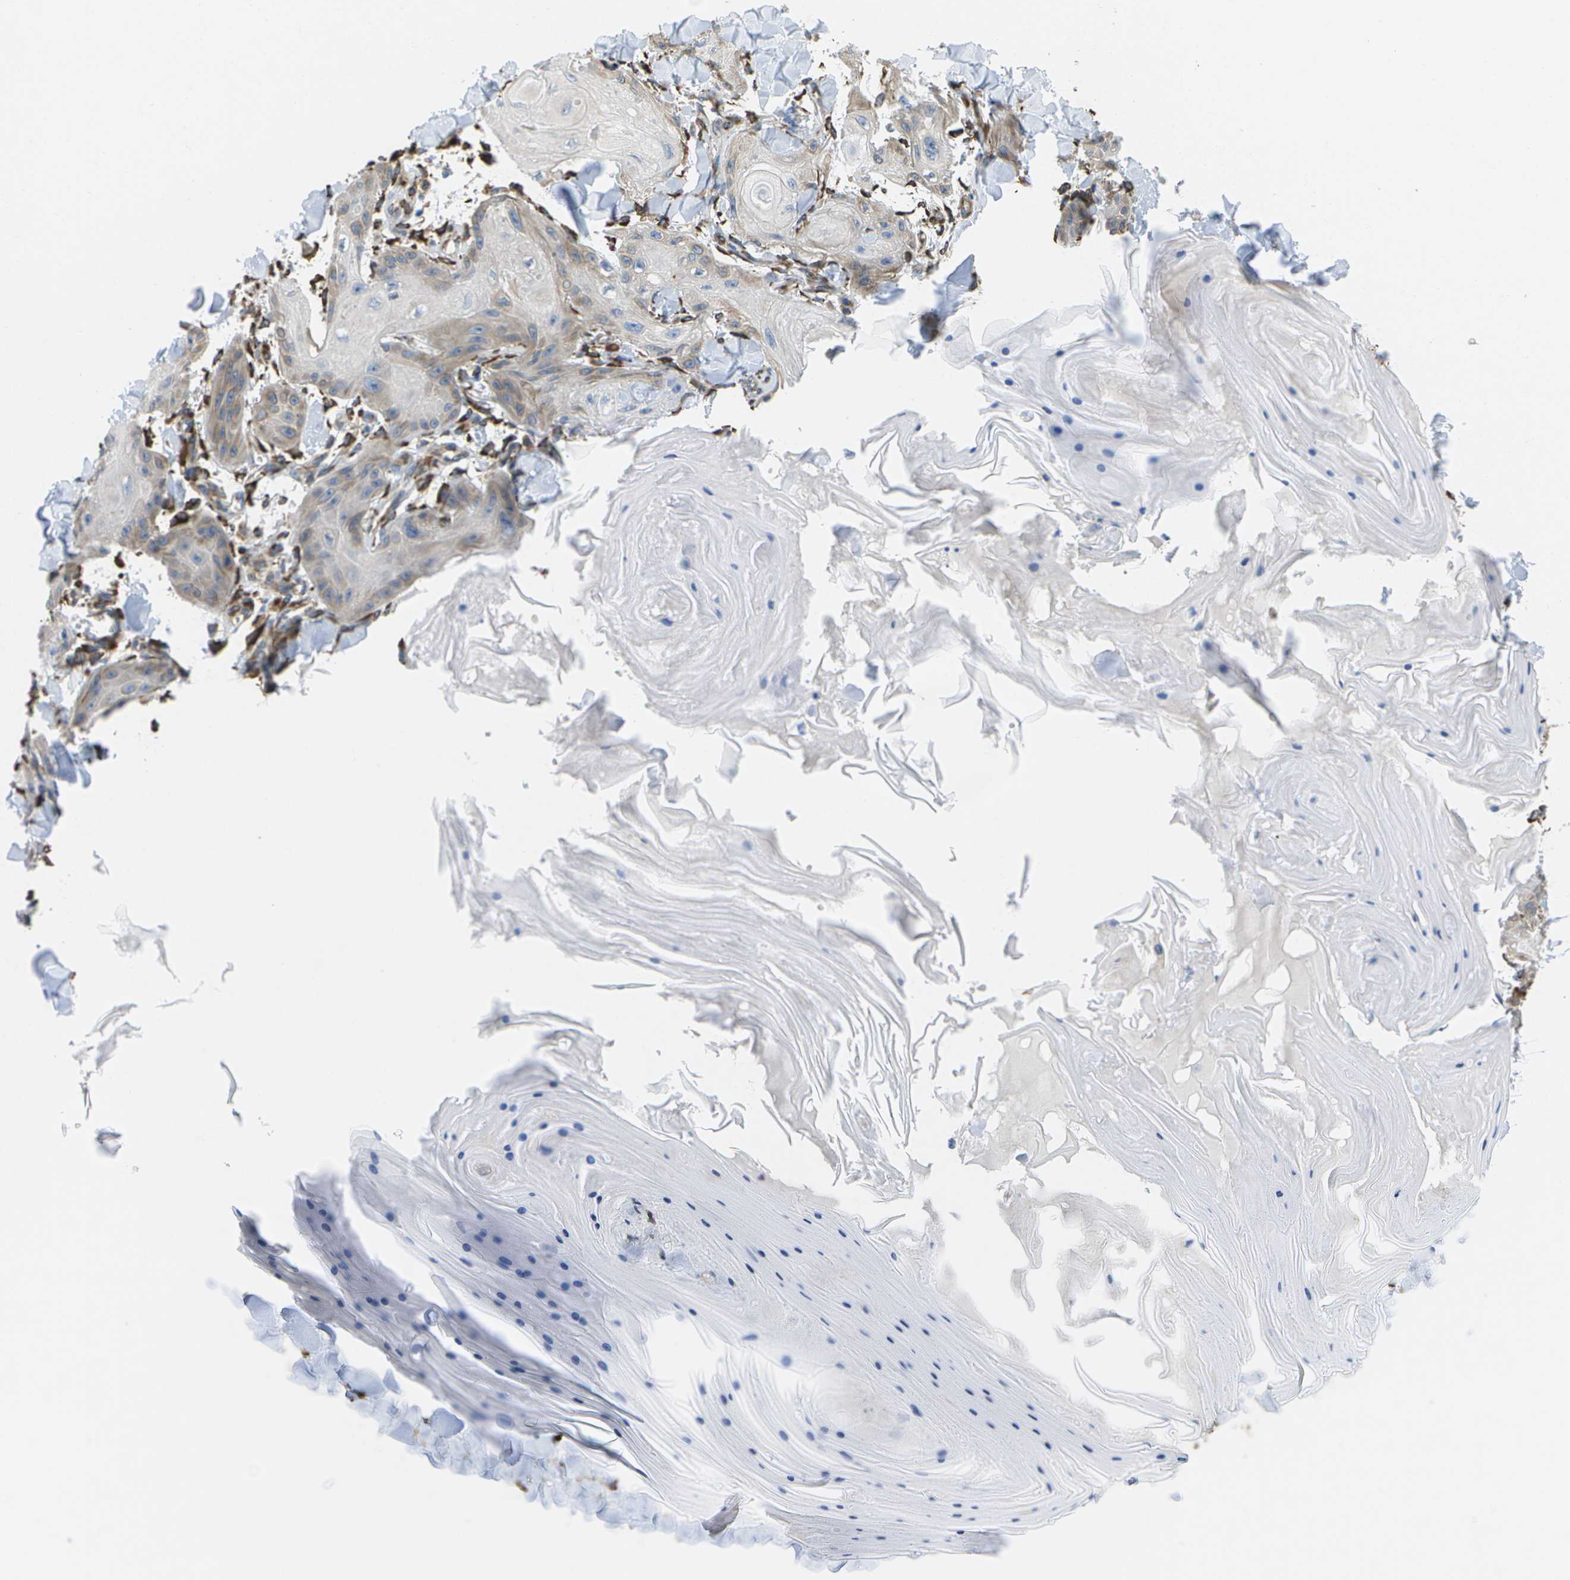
{"staining": {"intensity": "weak", "quantity": "<25%", "location": "cytoplasmic/membranous"}, "tissue": "skin cancer", "cell_type": "Tumor cells", "image_type": "cancer", "snomed": [{"axis": "morphology", "description": "Squamous cell carcinoma, NOS"}, {"axis": "topography", "description": "Skin"}], "caption": "Immunohistochemistry of human skin cancer (squamous cell carcinoma) exhibits no staining in tumor cells.", "gene": "ZDHHC17", "patient": {"sex": "male", "age": 74}}